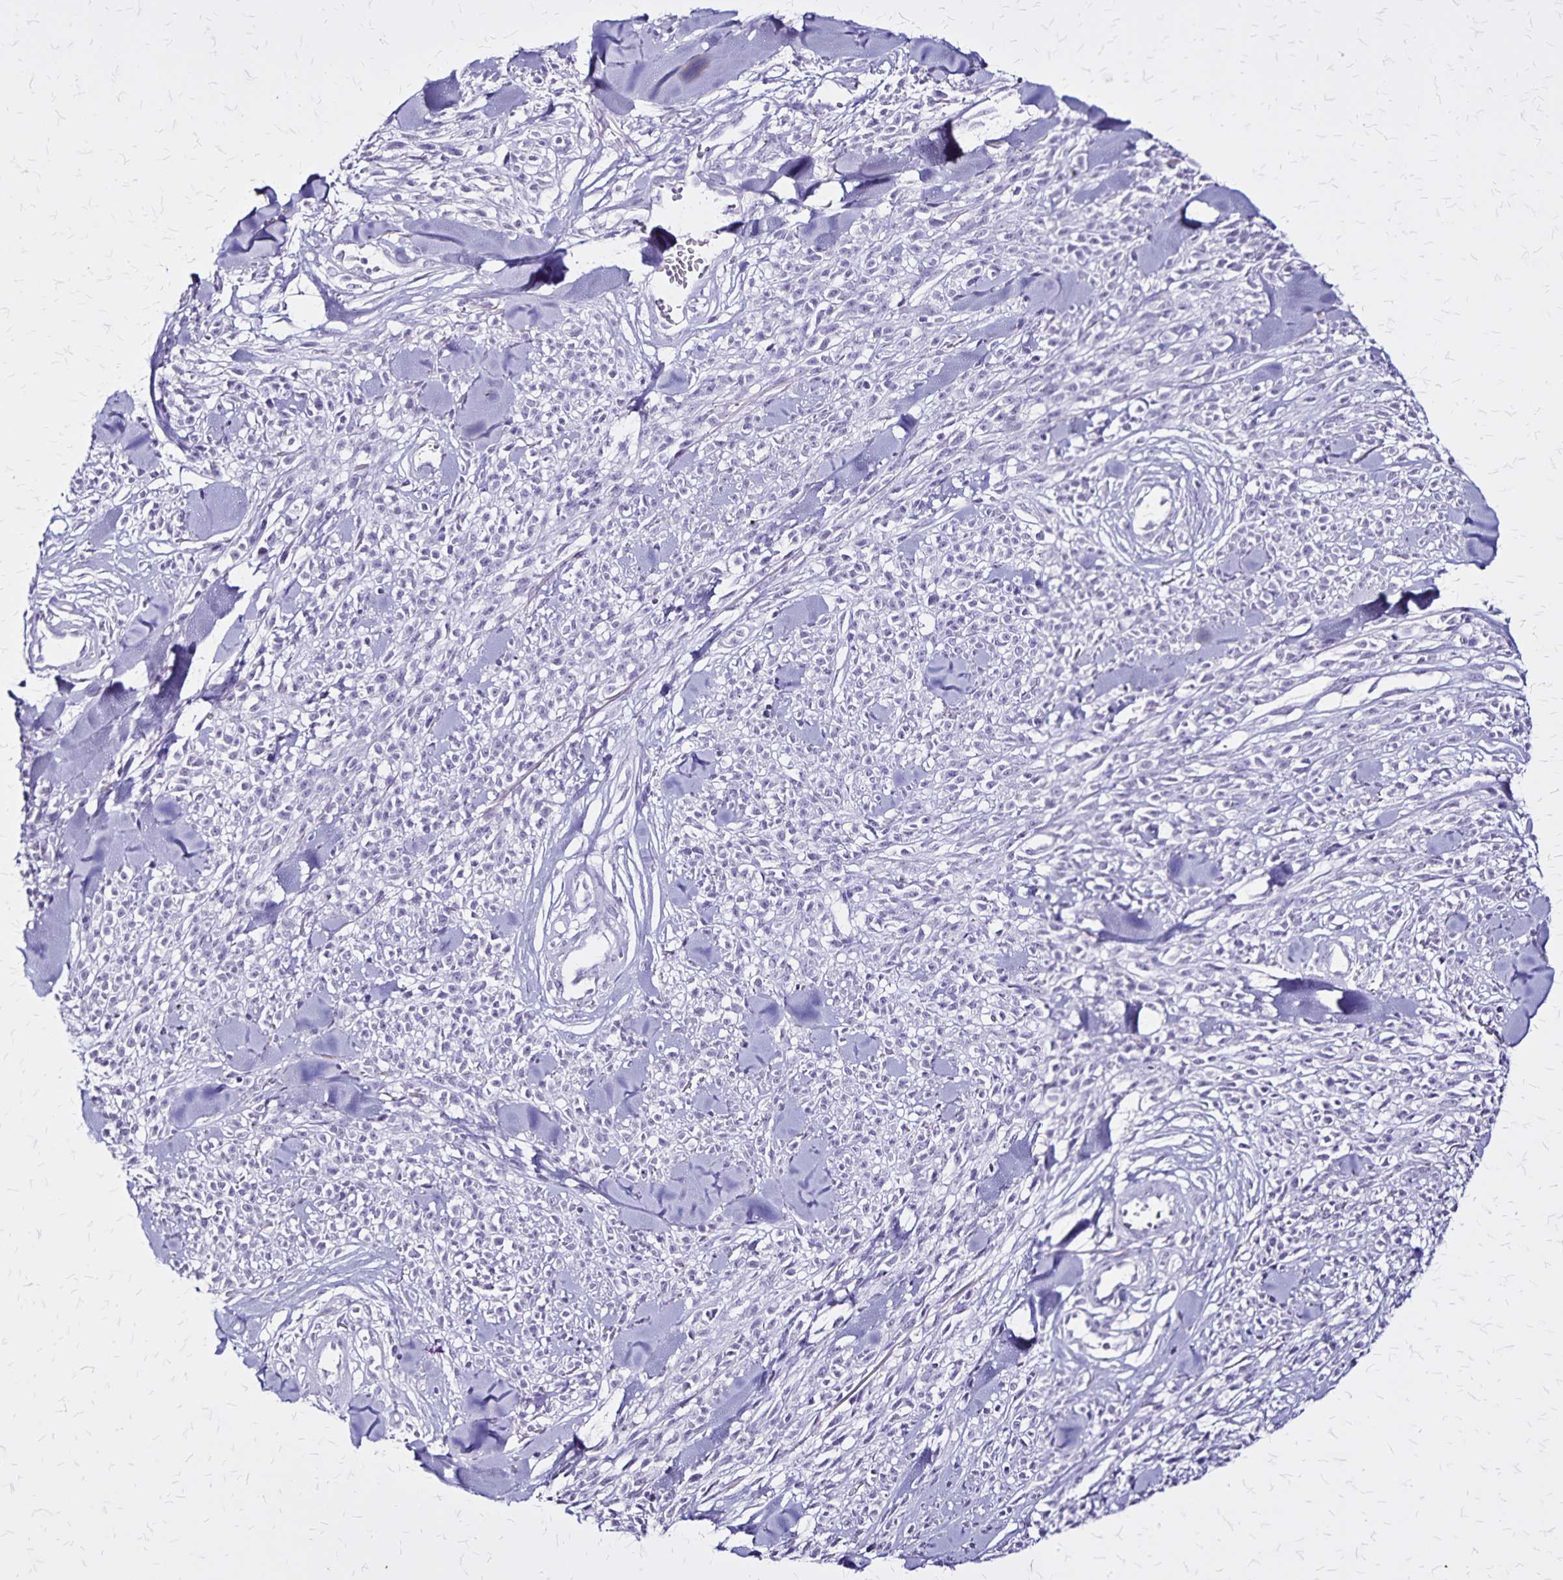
{"staining": {"intensity": "negative", "quantity": "none", "location": "none"}, "tissue": "melanoma", "cell_type": "Tumor cells", "image_type": "cancer", "snomed": [{"axis": "morphology", "description": "Malignant melanoma, NOS"}, {"axis": "topography", "description": "Skin"}, {"axis": "topography", "description": "Skin of trunk"}], "caption": "Human malignant melanoma stained for a protein using IHC exhibits no expression in tumor cells.", "gene": "KRT2", "patient": {"sex": "male", "age": 74}}